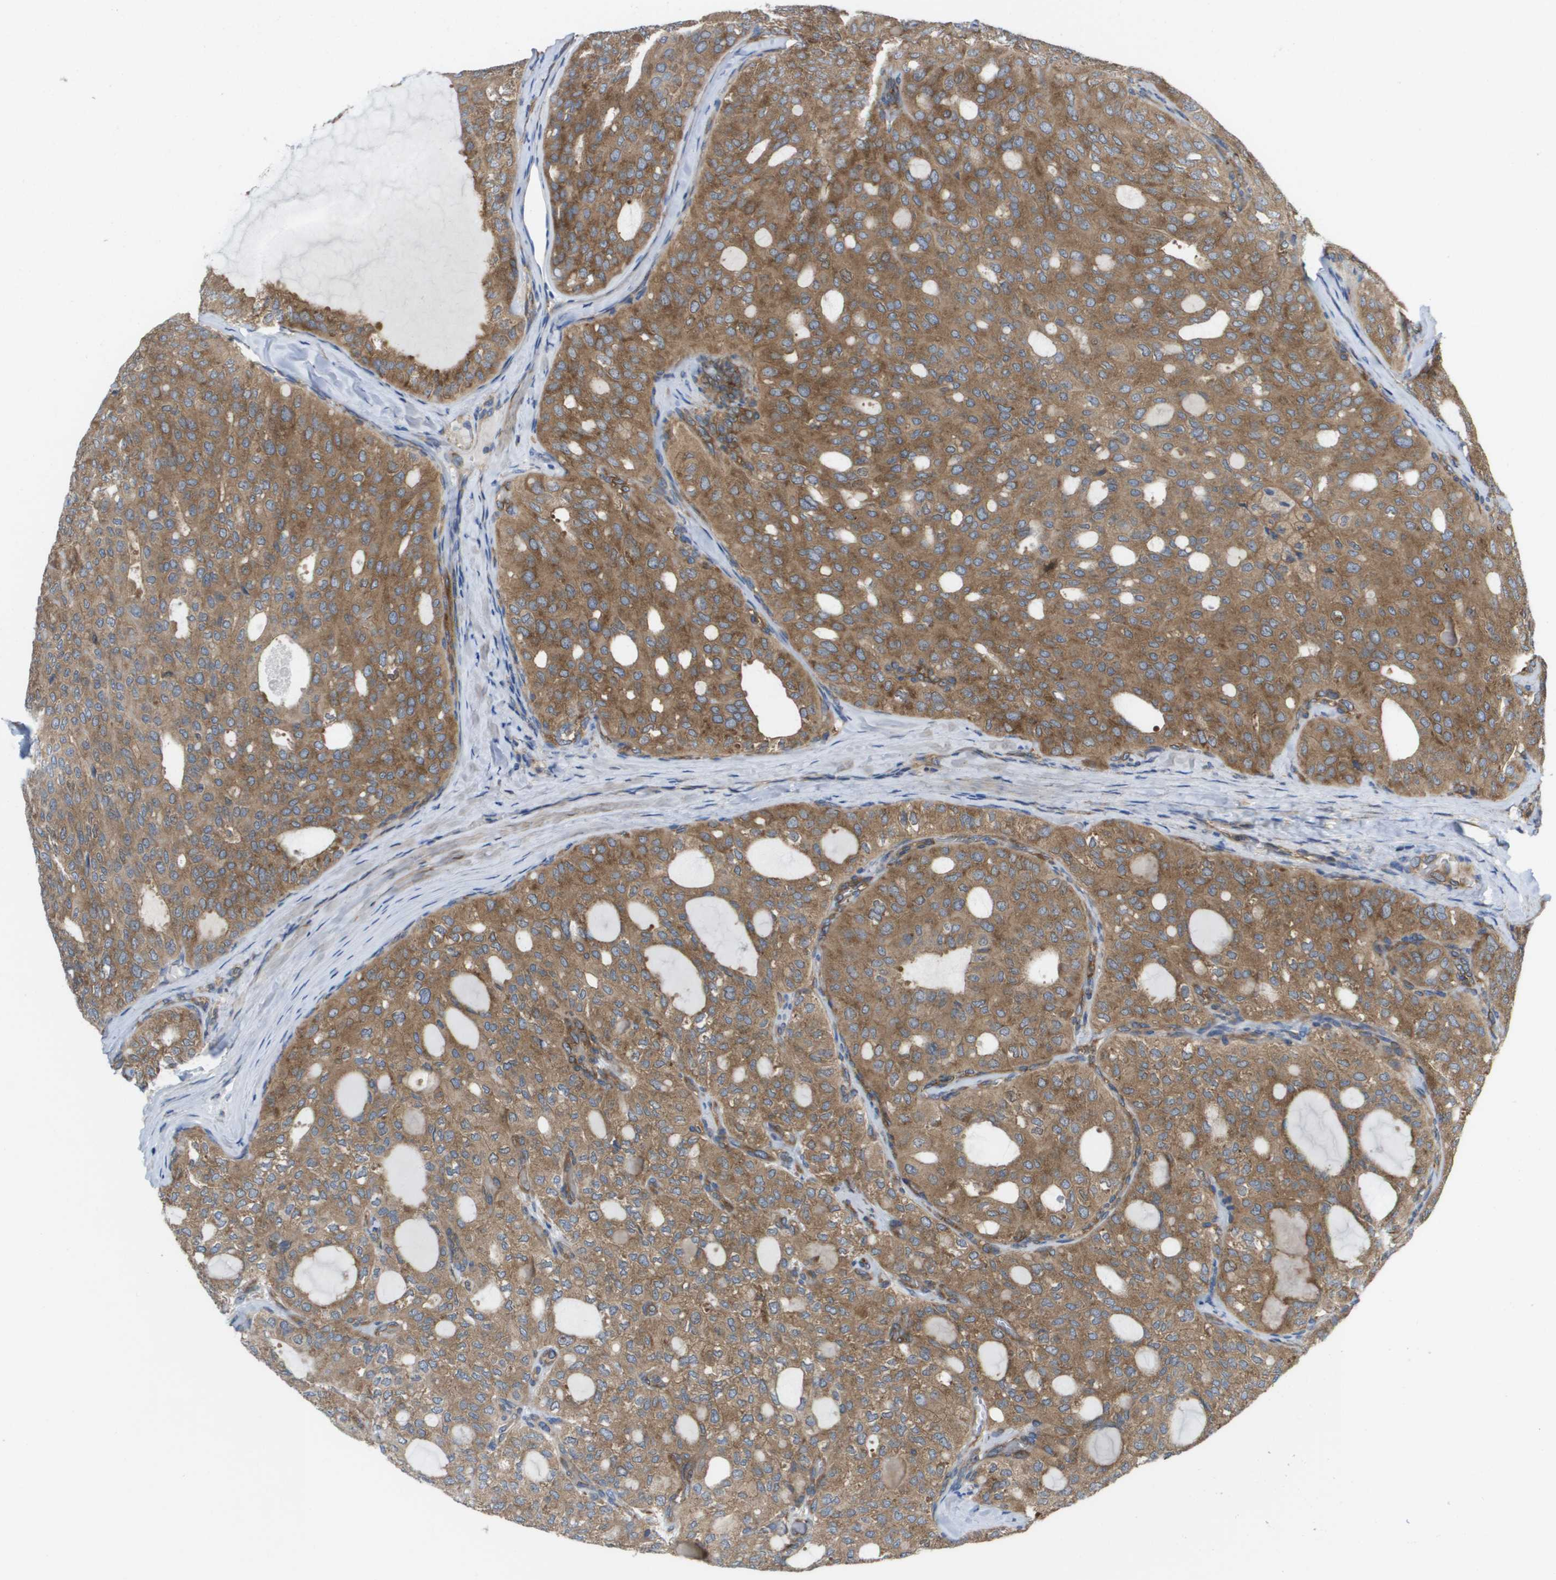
{"staining": {"intensity": "moderate", "quantity": ">75%", "location": "cytoplasmic/membranous"}, "tissue": "thyroid cancer", "cell_type": "Tumor cells", "image_type": "cancer", "snomed": [{"axis": "morphology", "description": "Follicular adenoma carcinoma, NOS"}, {"axis": "topography", "description": "Thyroid gland"}], "caption": "A micrograph of thyroid follicular adenoma carcinoma stained for a protein reveals moderate cytoplasmic/membranous brown staining in tumor cells. (IHC, brightfield microscopy, high magnification).", "gene": "EIF4G2", "patient": {"sex": "male", "age": 75}}